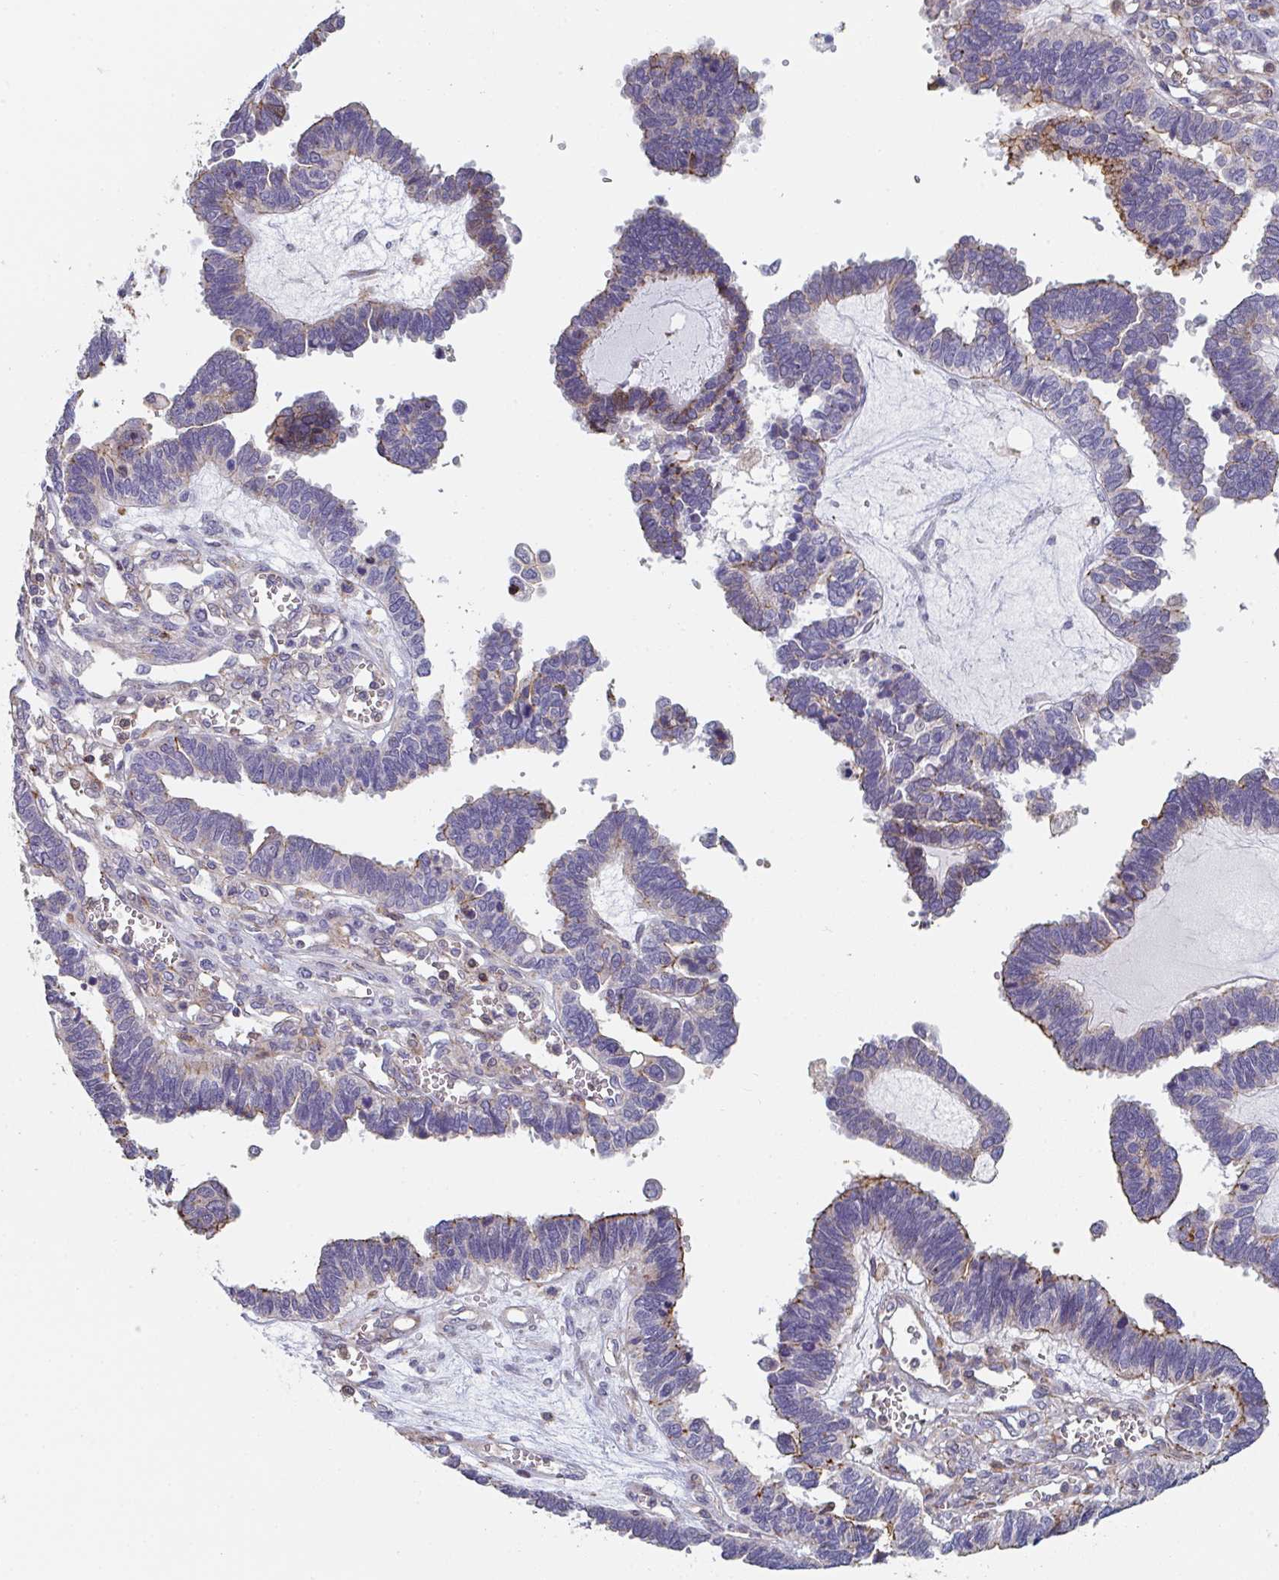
{"staining": {"intensity": "moderate", "quantity": "<25%", "location": "cytoplasmic/membranous"}, "tissue": "ovarian cancer", "cell_type": "Tumor cells", "image_type": "cancer", "snomed": [{"axis": "morphology", "description": "Cystadenocarcinoma, serous, NOS"}, {"axis": "topography", "description": "Ovary"}], "caption": "The image demonstrates a brown stain indicating the presence of a protein in the cytoplasmic/membranous of tumor cells in ovarian serous cystadenocarcinoma.", "gene": "FZD2", "patient": {"sex": "female", "age": 51}}